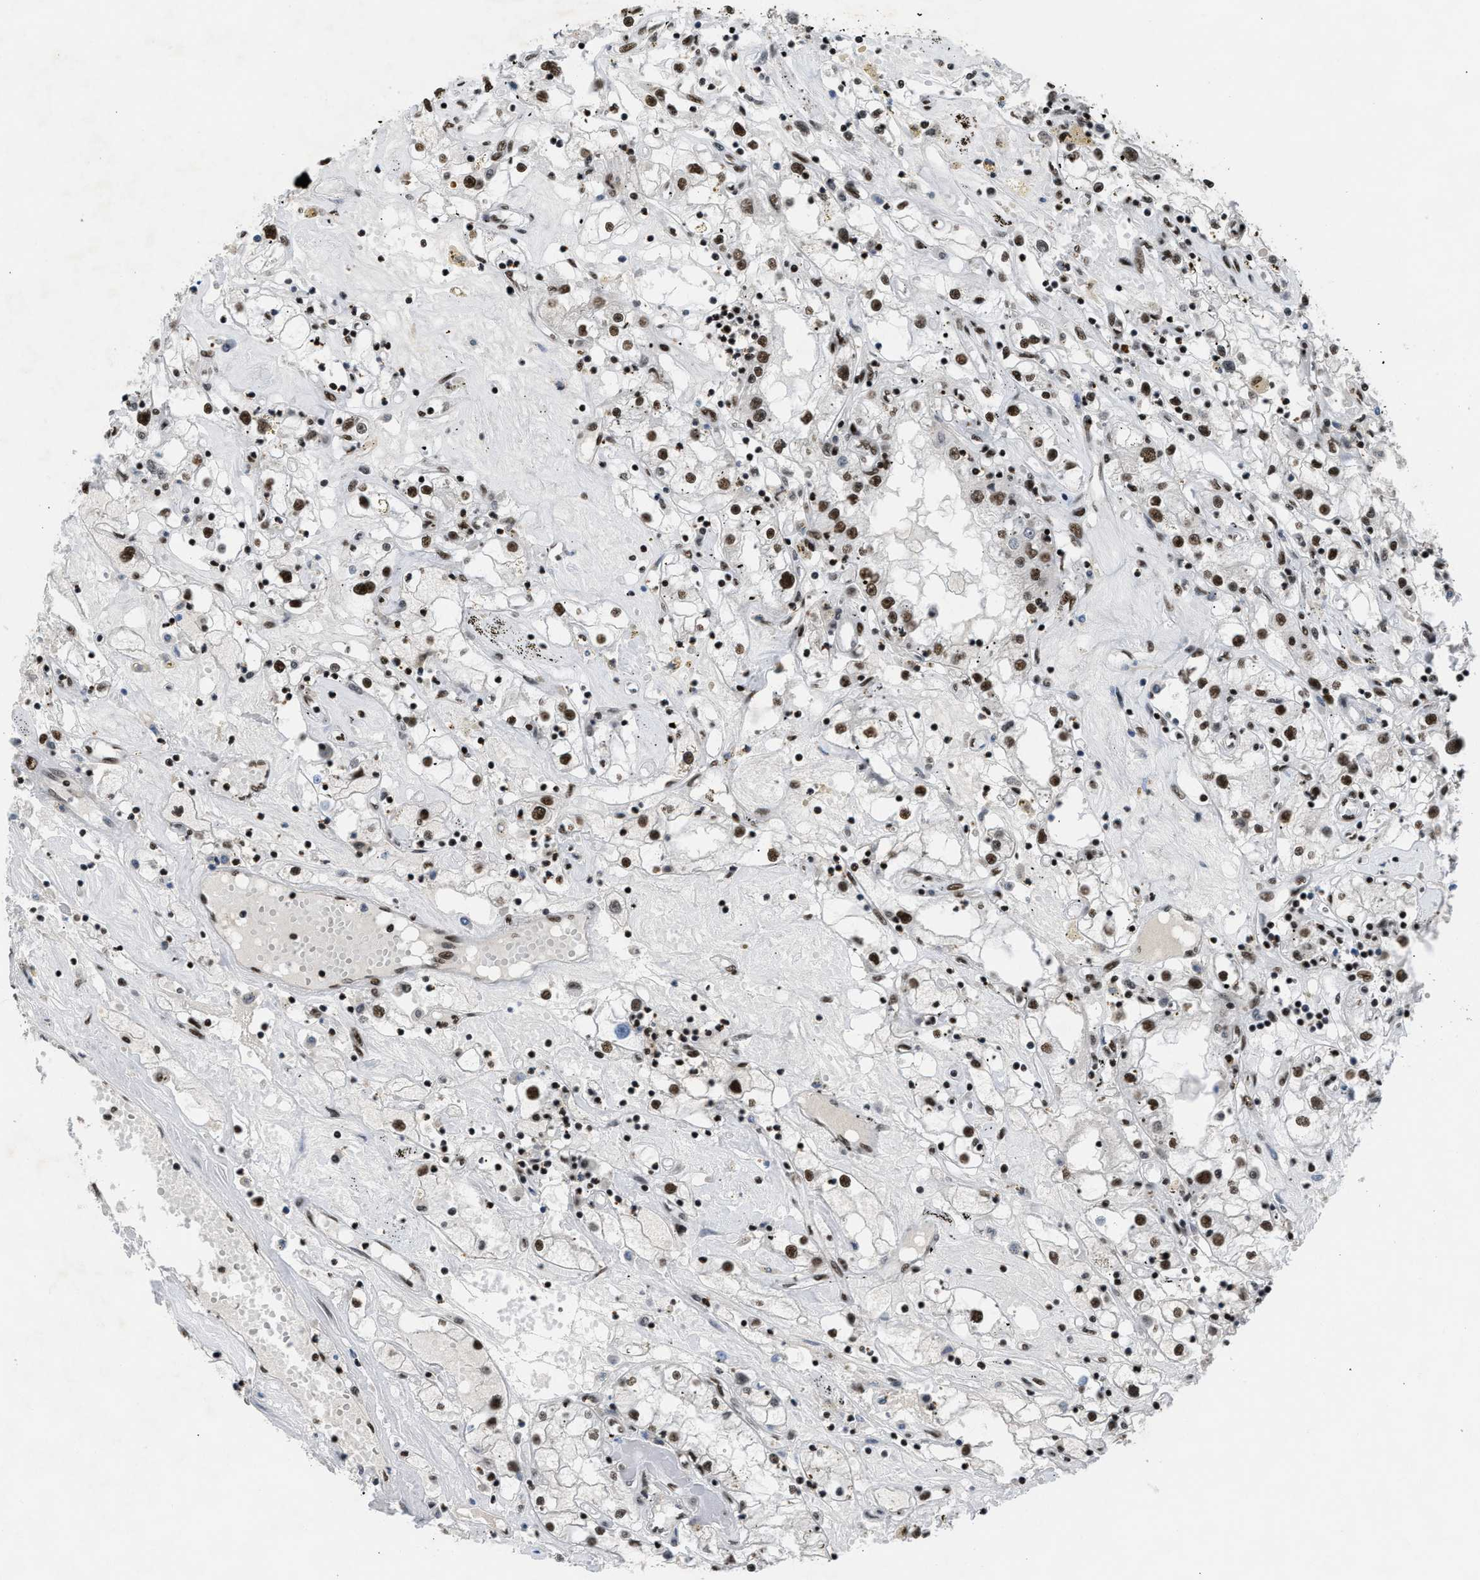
{"staining": {"intensity": "strong", "quantity": ">75%", "location": "nuclear"}, "tissue": "renal cancer", "cell_type": "Tumor cells", "image_type": "cancer", "snomed": [{"axis": "morphology", "description": "Adenocarcinoma, NOS"}, {"axis": "topography", "description": "Kidney"}], "caption": "Immunohistochemistry histopathology image of neoplastic tissue: renal cancer stained using immunohistochemistry (IHC) shows high levels of strong protein expression localized specifically in the nuclear of tumor cells, appearing as a nuclear brown color.", "gene": "SCAF4", "patient": {"sex": "male", "age": 56}}